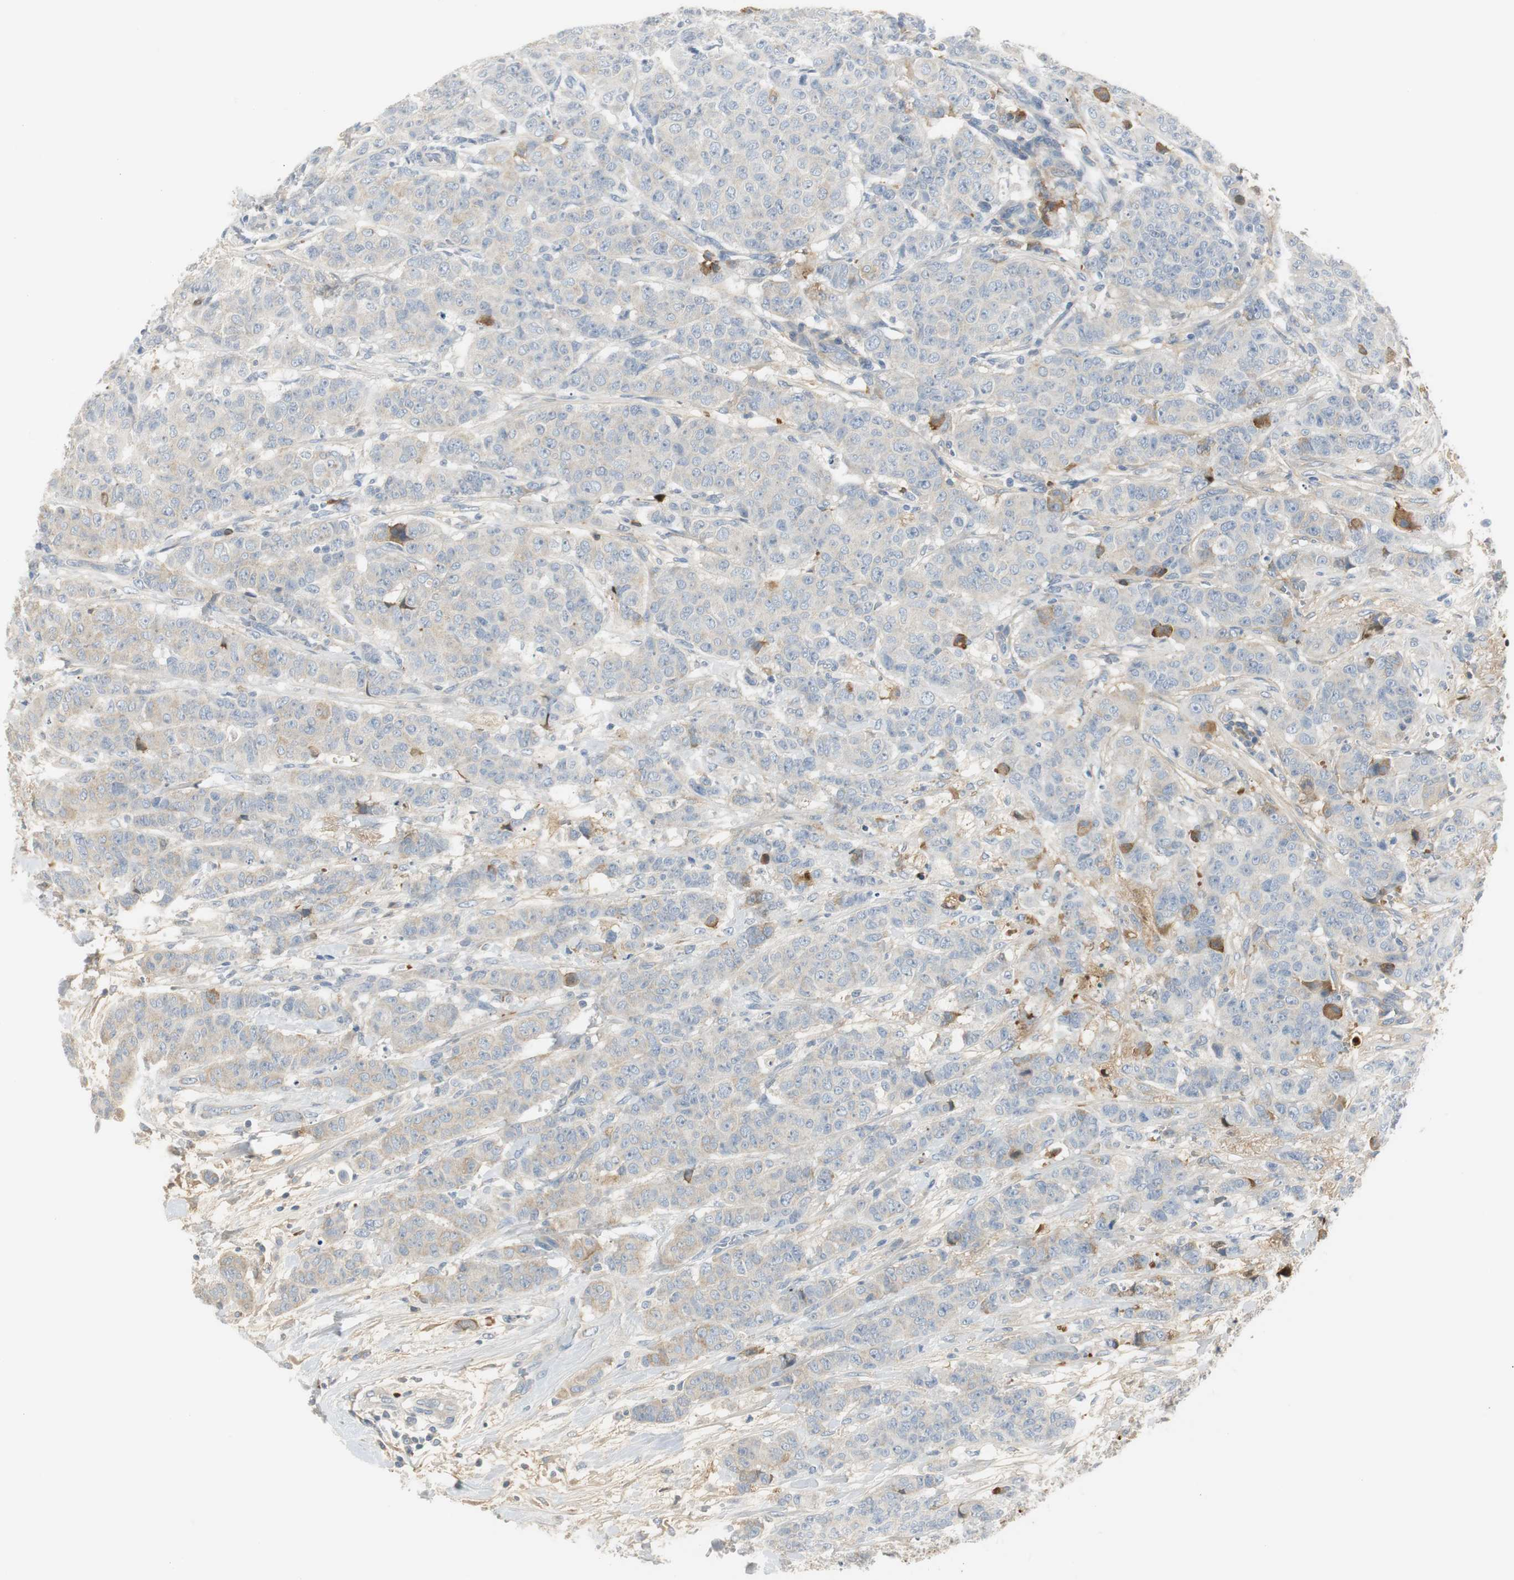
{"staining": {"intensity": "moderate", "quantity": "25%-75%", "location": "cytoplasmic/membranous,nuclear"}, "tissue": "breast cancer", "cell_type": "Tumor cells", "image_type": "cancer", "snomed": [{"axis": "morphology", "description": "Duct carcinoma"}, {"axis": "topography", "description": "Breast"}], "caption": "Immunohistochemistry (IHC) staining of infiltrating ductal carcinoma (breast), which displays medium levels of moderate cytoplasmic/membranous and nuclear staining in about 25%-75% of tumor cells indicating moderate cytoplasmic/membranous and nuclear protein expression. The staining was performed using DAB (3,3'-diaminobenzidine) (brown) for protein detection and nuclei were counterstained in hematoxylin (blue).", "gene": "SERPINF1", "patient": {"sex": "female", "age": 40}}